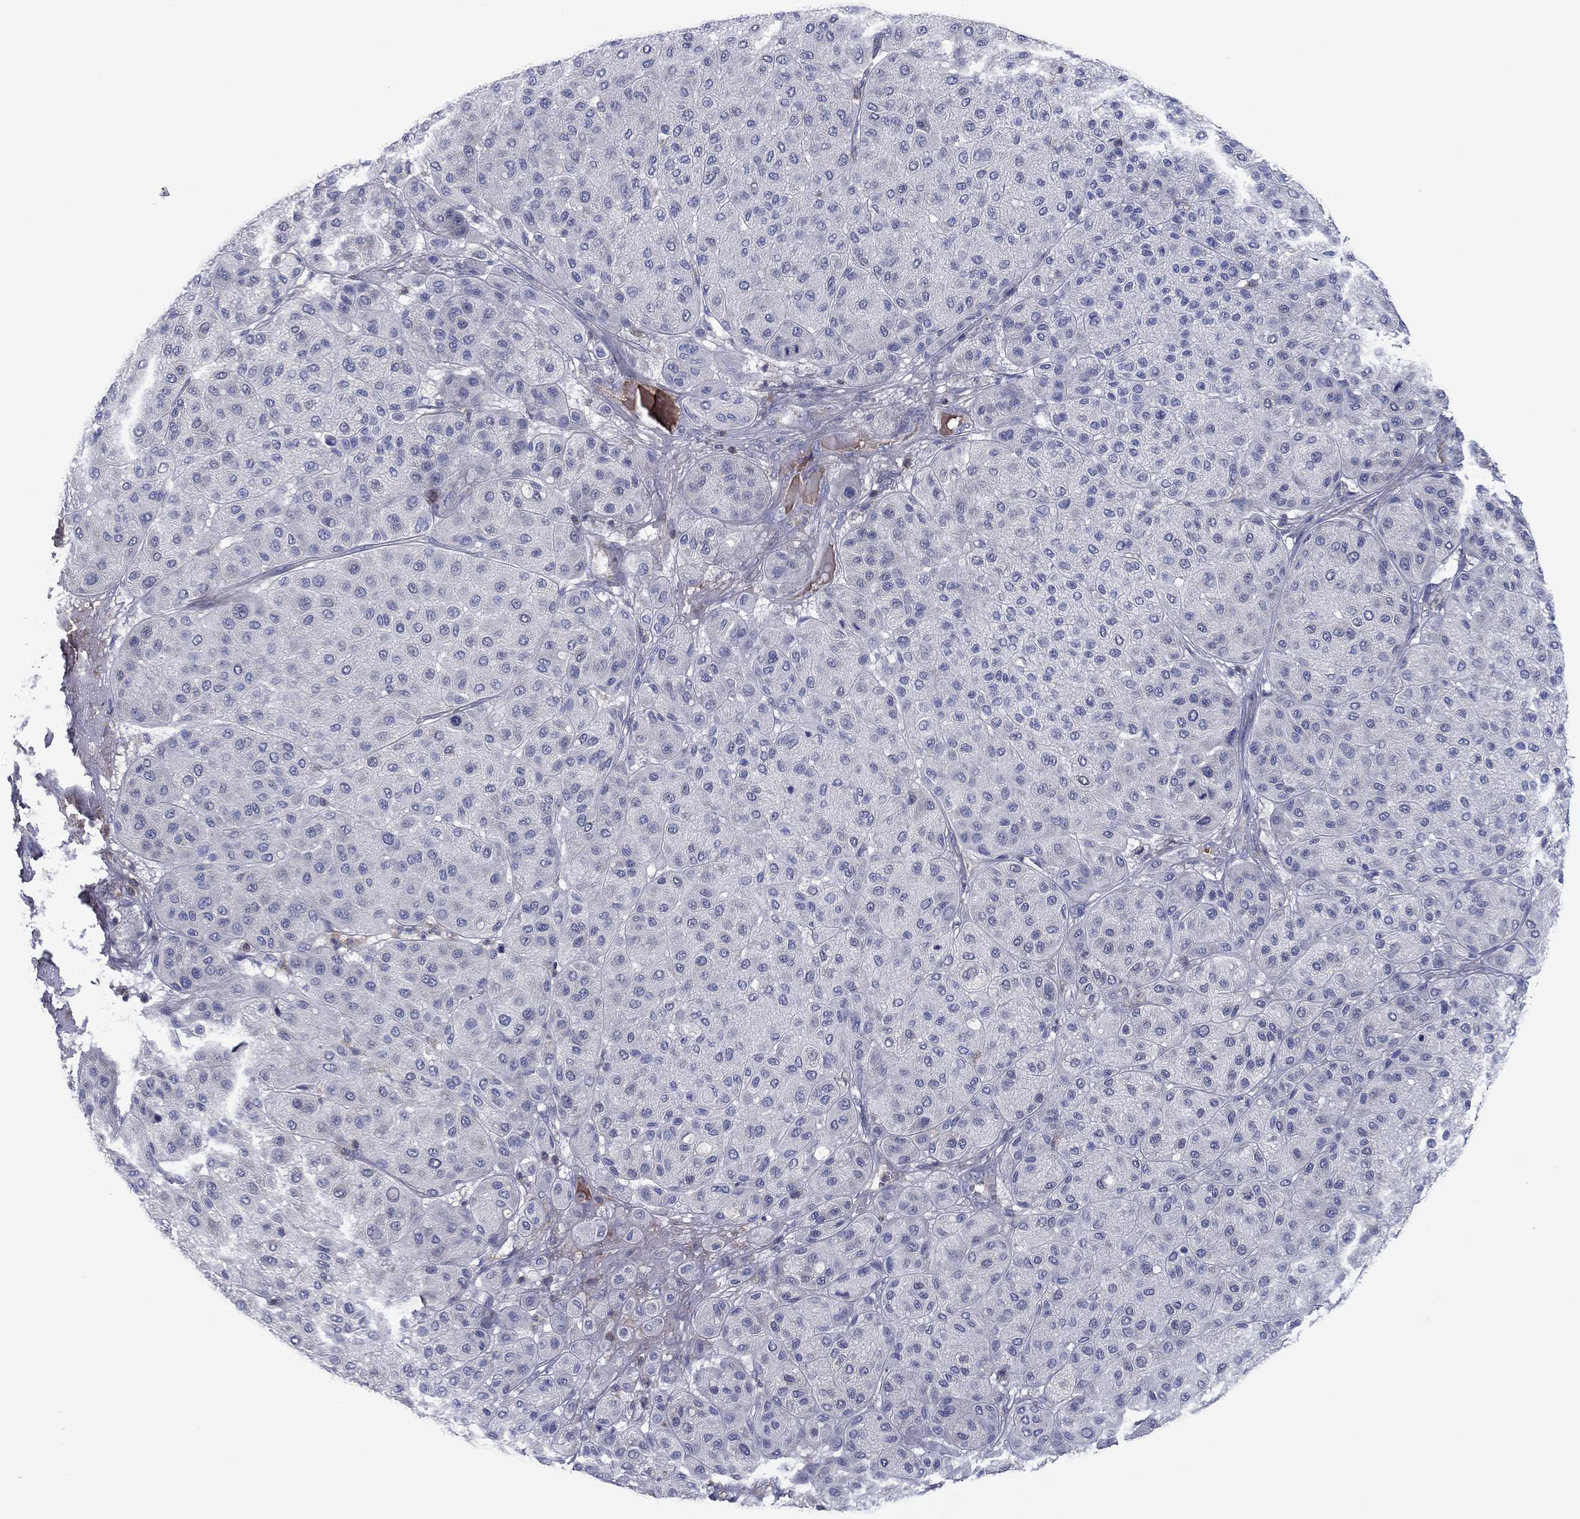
{"staining": {"intensity": "negative", "quantity": "none", "location": "none"}, "tissue": "melanoma", "cell_type": "Tumor cells", "image_type": "cancer", "snomed": [{"axis": "morphology", "description": "Malignant melanoma, Metastatic site"}, {"axis": "topography", "description": "Smooth muscle"}], "caption": "This is an immunohistochemistry photomicrograph of human malignant melanoma (metastatic site). There is no positivity in tumor cells.", "gene": "PVR", "patient": {"sex": "male", "age": 41}}